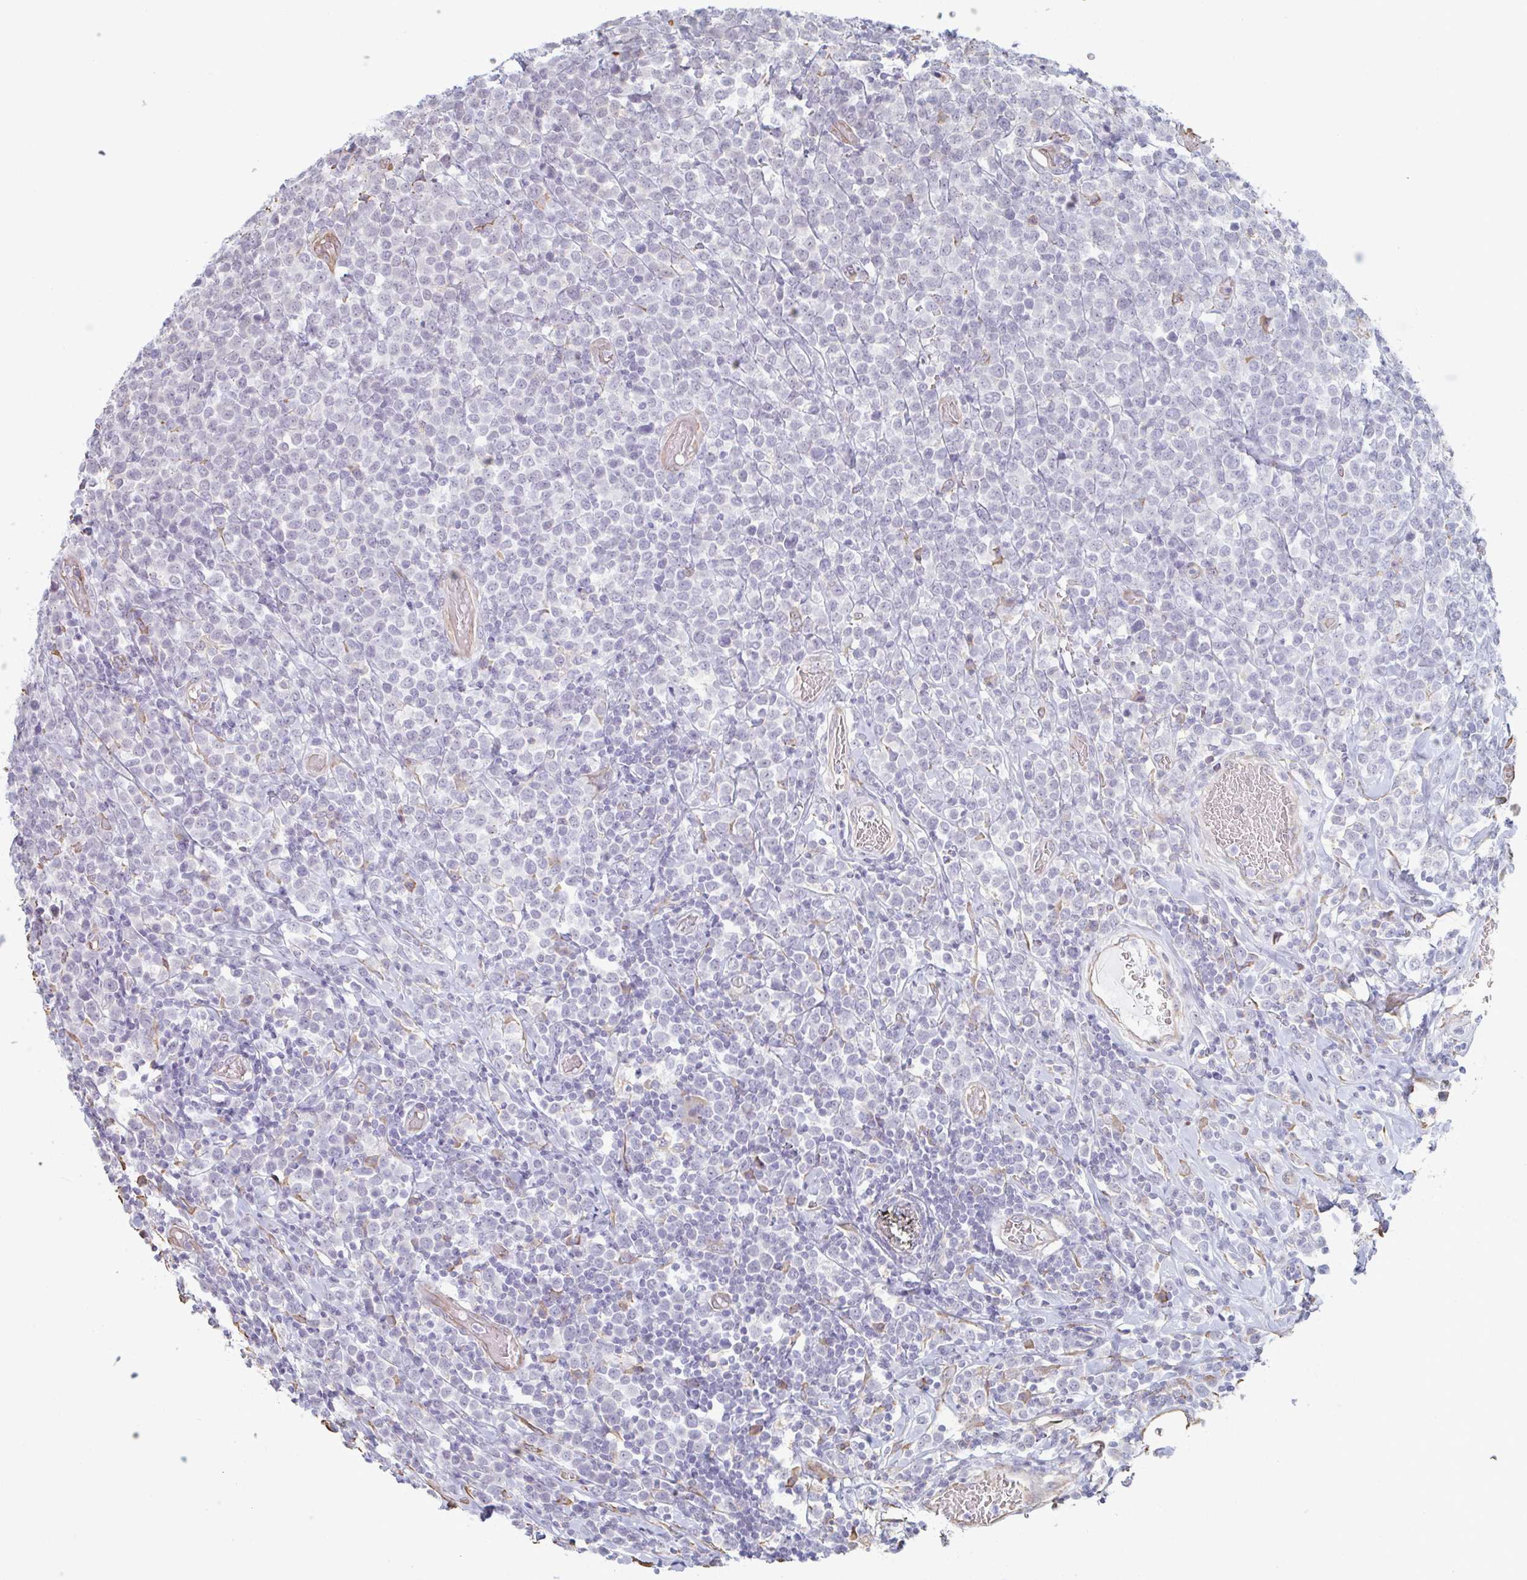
{"staining": {"intensity": "negative", "quantity": "none", "location": "none"}, "tissue": "lymphoma", "cell_type": "Tumor cells", "image_type": "cancer", "snomed": [{"axis": "morphology", "description": "Malignant lymphoma, non-Hodgkin's type, High grade"}, {"axis": "topography", "description": "Soft tissue"}], "caption": "Immunohistochemistry histopathology image of neoplastic tissue: human lymphoma stained with DAB (3,3'-diaminobenzidine) reveals no significant protein staining in tumor cells.", "gene": "RAB5IF", "patient": {"sex": "female", "age": 56}}